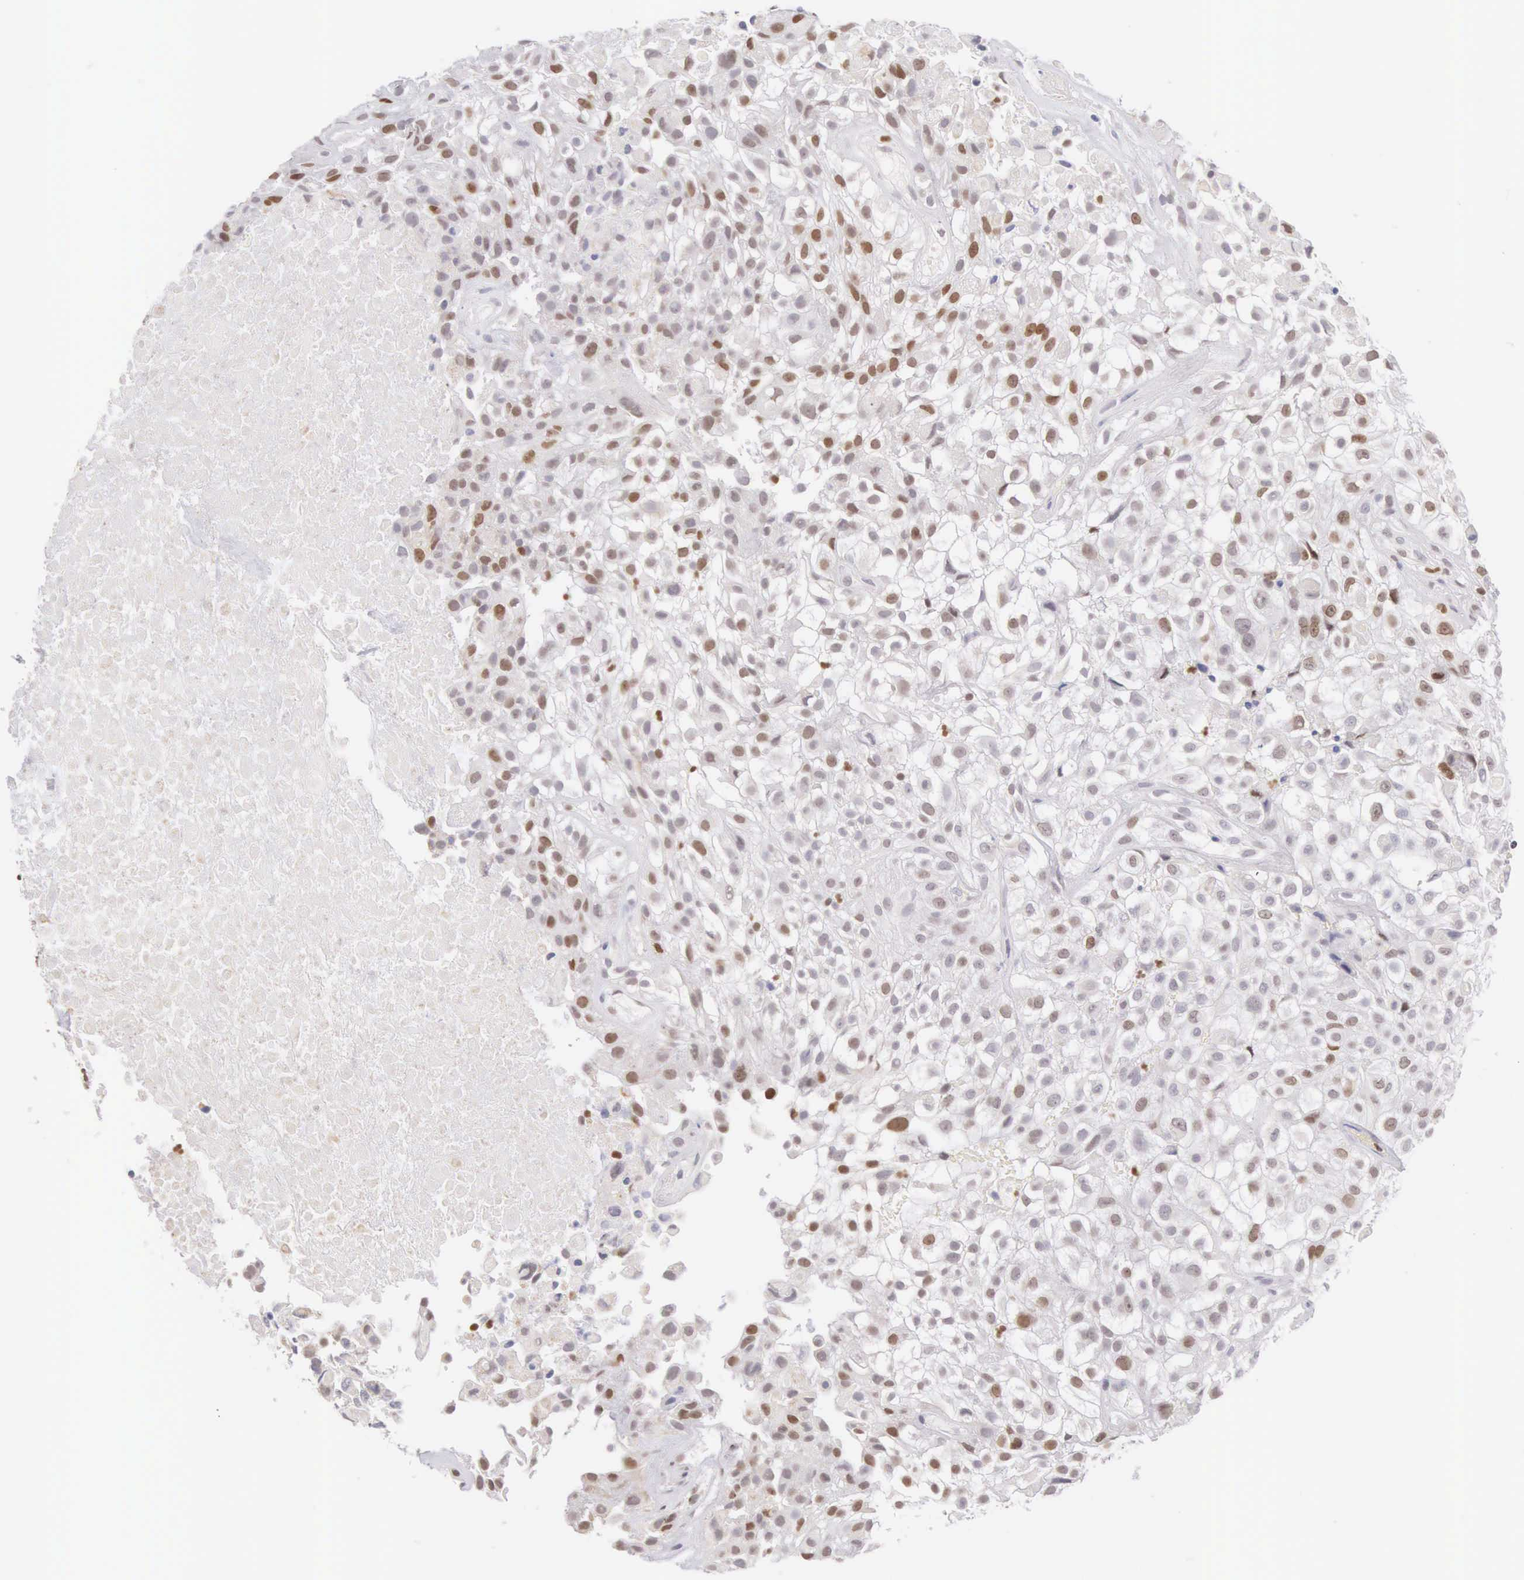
{"staining": {"intensity": "moderate", "quantity": "25%-75%", "location": "nuclear"}, "tissue": "urothelial cancer", "cell_type": "Tumor cells", "image_type": "cancer", "snomed": [{"axis": "morphology", "description": "Urothelial carcinoma, High grade"}, {"axis": "topography", "description": "Urinary bladder"}], "caption": "Protein staining by immunohistochemistry shows moderate nuclear expression in about 25%-75% of tumor cells in urothelial carcinoma (high-grade). The staining was performed using DAB (3,3'-diaminobenzidine) to visualize the protein expression in brown, while the nuclei were stained in blue with hematoxylin (Magnification: 20x).", "gene": "VRK1", "patient": {"sex": "male", "age": 56}}